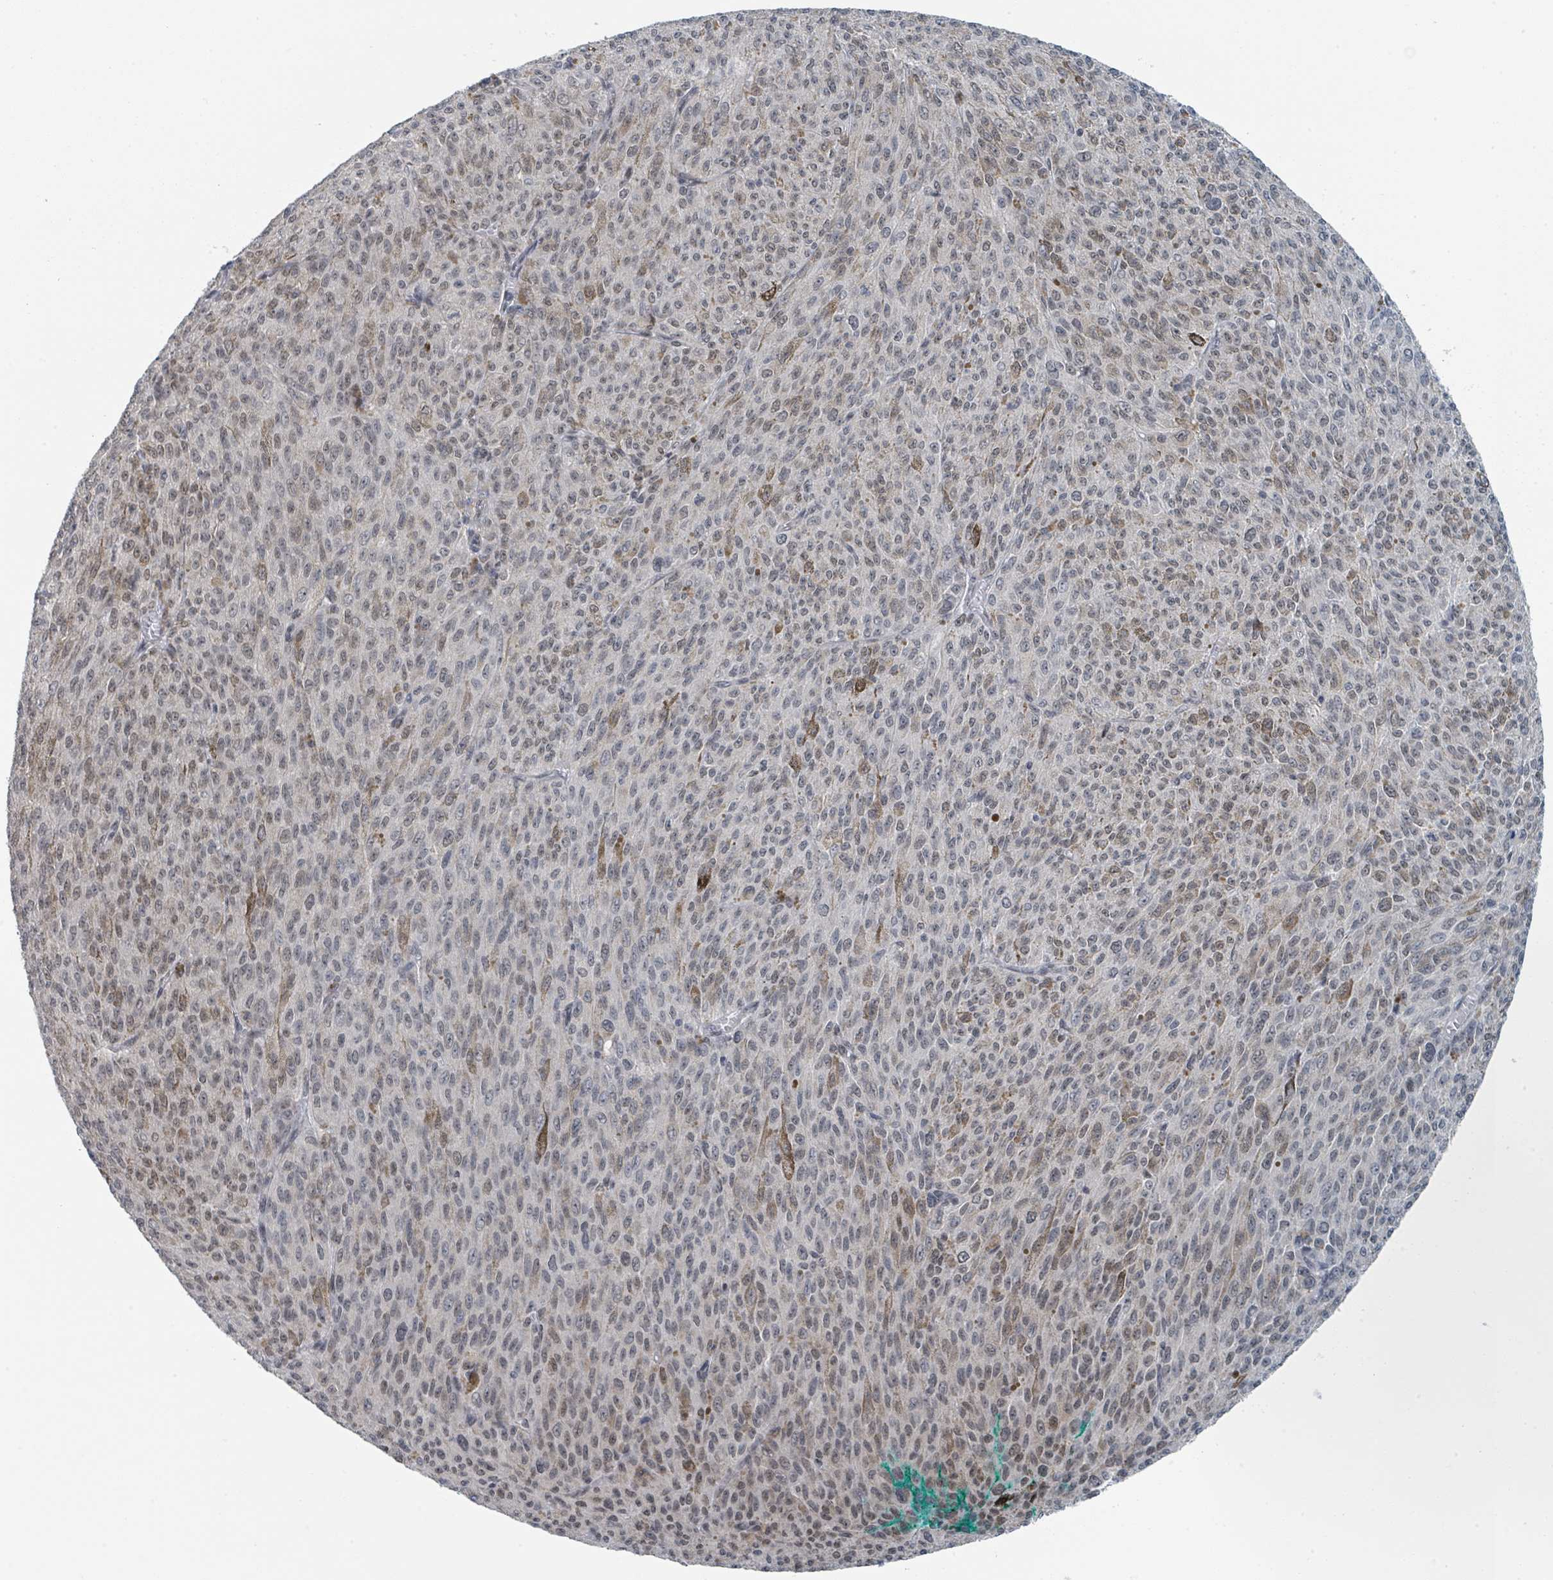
{"staining": {"intensity": "moderate", "quantity": "25%-75%", "location": "cytoplasmic/membranous,nuclear"}, "tissue": "melanoma", "cell_type": "Tumor cells", "image_type": "cancer", "snomed": [{"axis": "morphology", "description": "Malignant melanoma, NOS"}, {"axis": "topography", "description": "Skin"}], "caption": "Immunohistochemistry staining of malignant melanoma, which demonstrates medium levels of moderate cytoplasmic/membranous and nuclear expression in approximately 25%-75% of tumor cells indicating moderate cytoplasmic/membranous and nuclear protein positivity. The staining was performed using DAB (3,3'-diaminobenzidine) (brown) for protein detection and nuclei were counterstained in hematoxylin (blue).", "gene": "ANKRD55", "patient": {"sex": "female", "age": 52}}